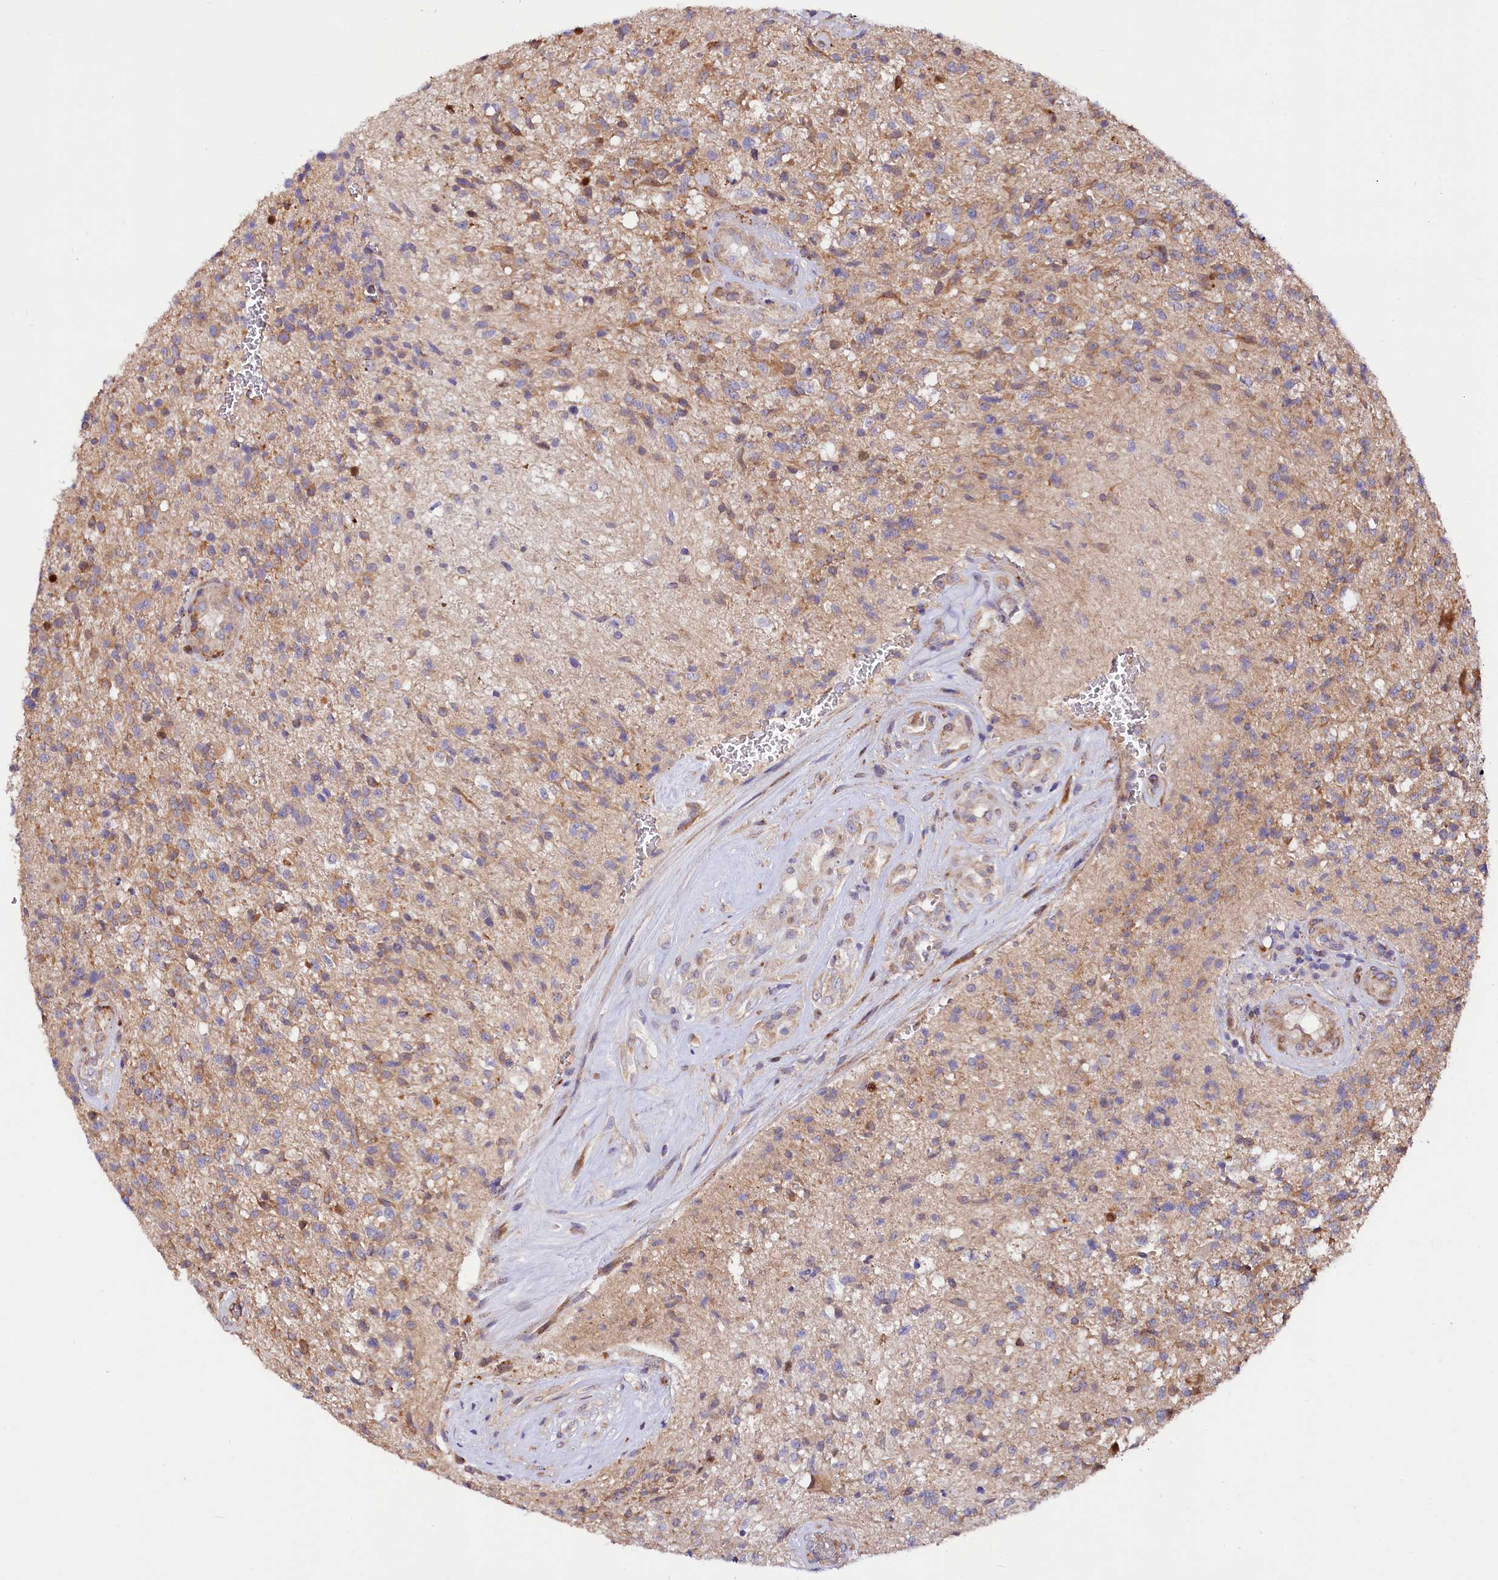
{"staining": {"intensity": "weak", "quantity": "25%-75%", "location": "cytoplasmic/membranous"}, "tissue": "glioma", "cell_type": "Tumor cells", "image_type": "cancer", "snomed": [{"axis": "morphology", "description": "Glioma, malignant, High grade"}, {"axis": "topography", "description": "Brain"}], "caption": "High-grade glioma (malignant) tissue demonstrates weak cytoplasmic/membranous positivity in about 25%-75% of tumor cells, visualized by immunohistochemistry.", "gene": "PDZRN3", "patient": {"sex": "male", "age": 56}}